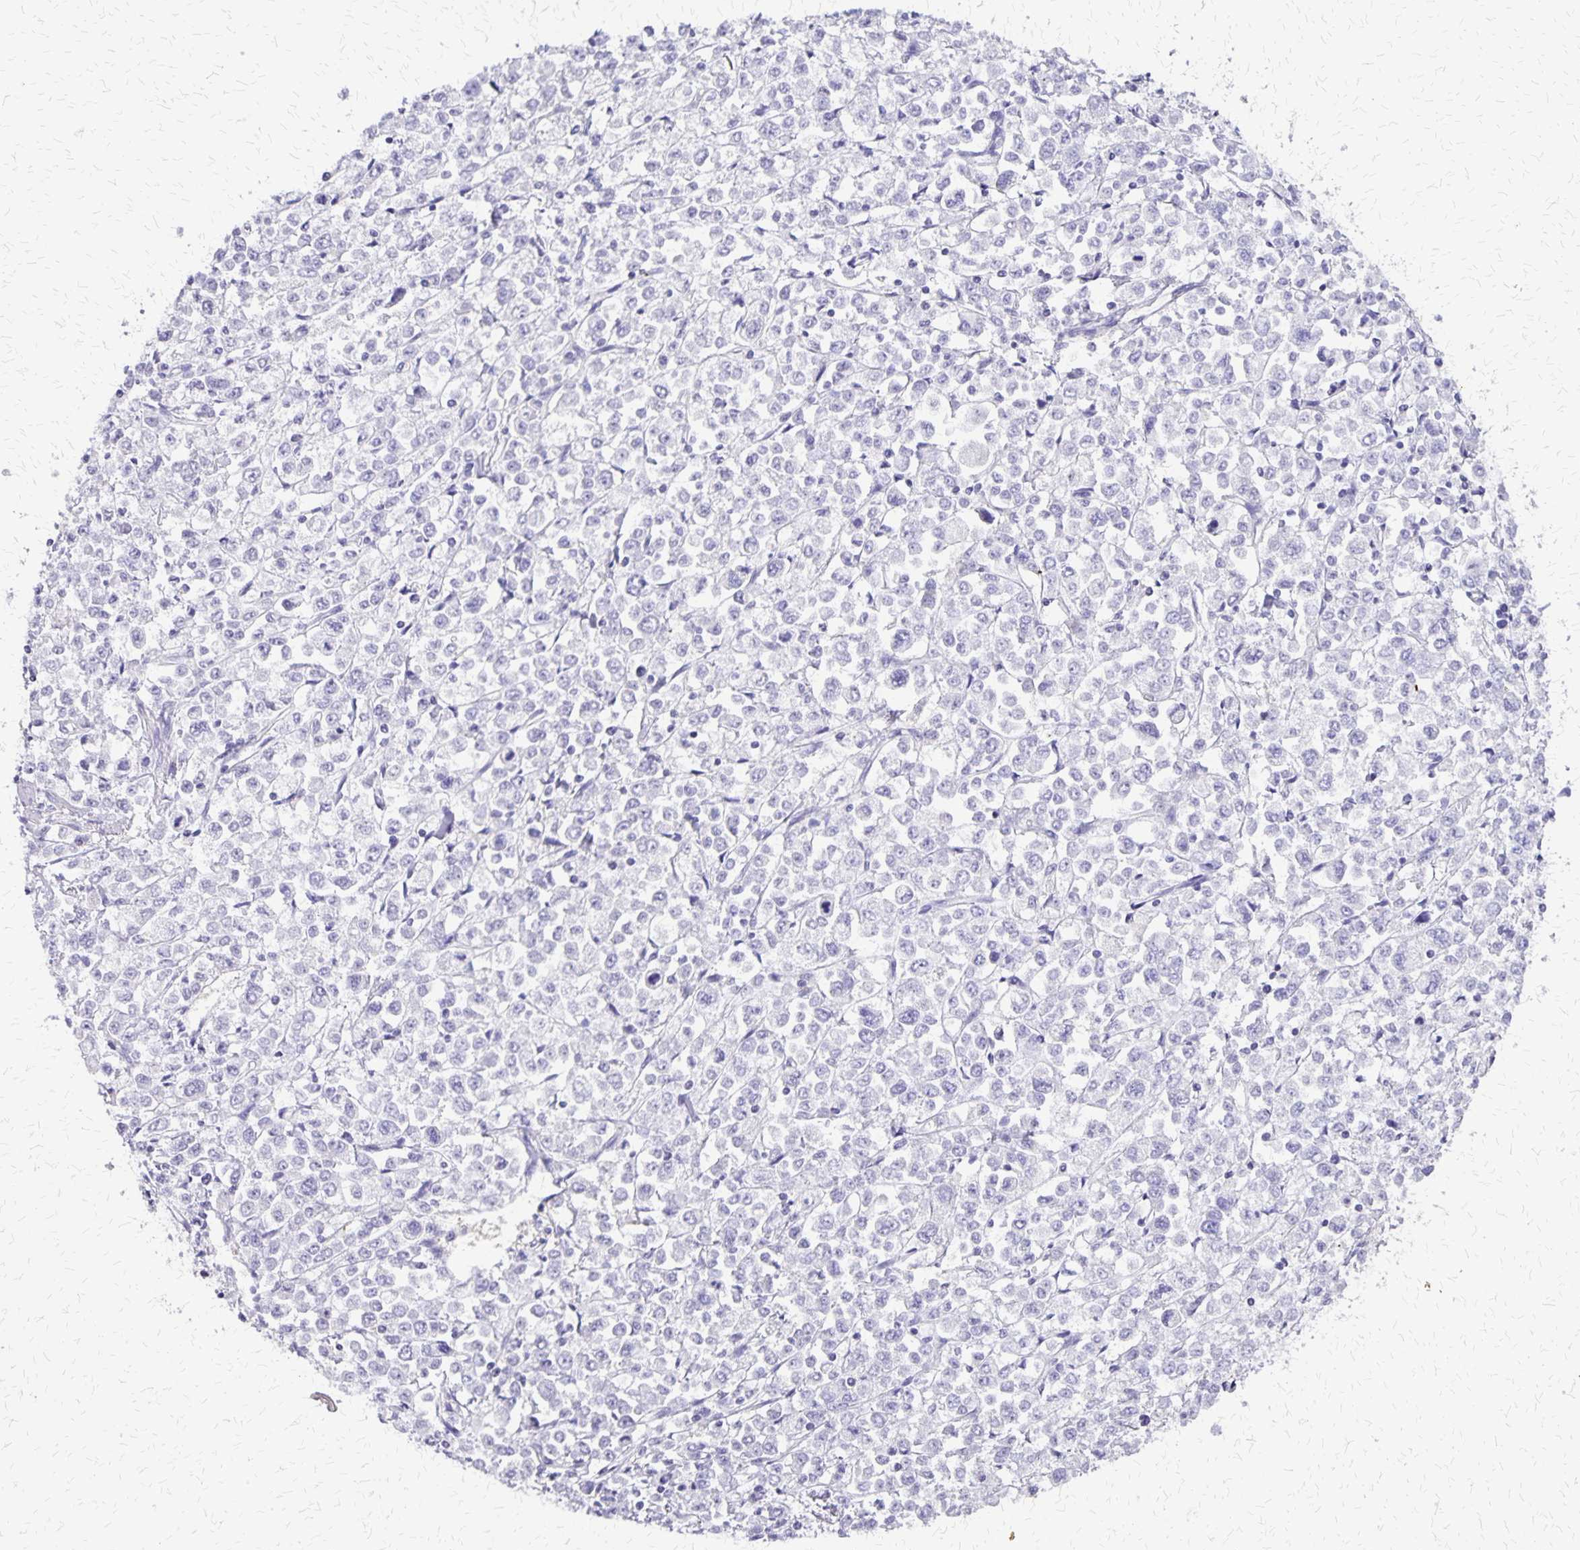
{"staining": {"intensity": "negative", "quantity": "none", "location": "none"}, "tissue": "stomach cancer", "cell_type": "Tumor cells", "image_type": "cancer", "snomed": [{"axis": "morphology", "description": "Adenocarcinoma, NOS"}, {"axis": "topography", "description": "Stomach, upper"}], "caption": "Tumor cells show no significant expression in stomach adenocarcinoma. (Stains: DAB (3,3'-diaminobenzidine) immunohistochemistry (IHC) with hematoxylin counter stain, Microscopy: brightfield microscopy at high magnification).", "gene": "SI", "patient": {"sex": "male", "age": 70}}